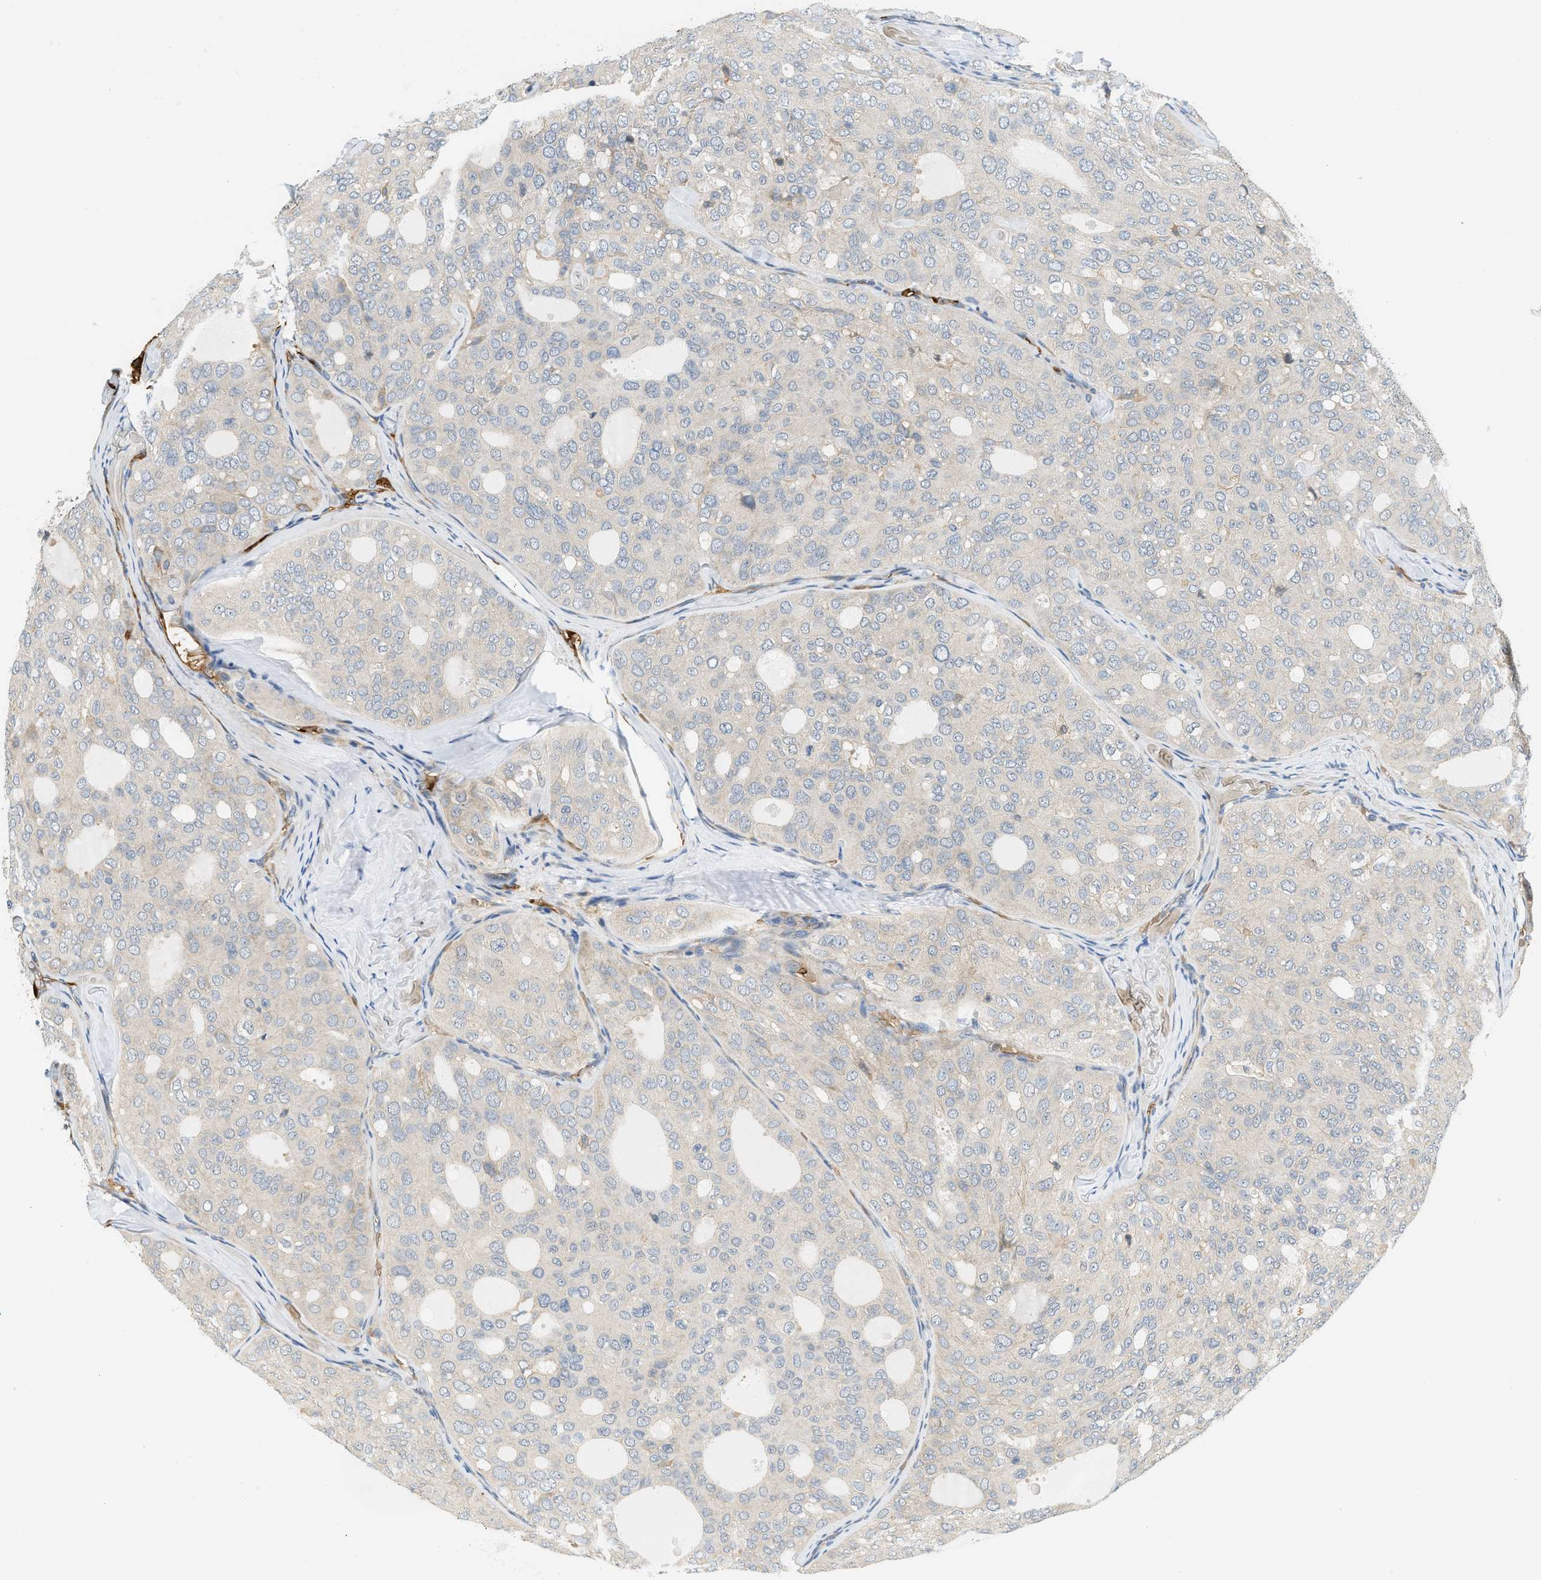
{"staining": {"intensity": "negative", "quantity": "none", "location": "none"}, "tissue": "thyroid cancer", "cell_type": "Tumor cells", "image_type": "cancer", "snomed": [{"axis": "morphology", "description": "Follicular adenoma carcinoma, NOS"}, {"axis": "topography", "description": "Thyroid gland"}], "caption": "Tumor cells show no significant protein staining in thyroid cancer.", "gene": "CYTH2", "patient": {"sex": "male", "age": 75}}